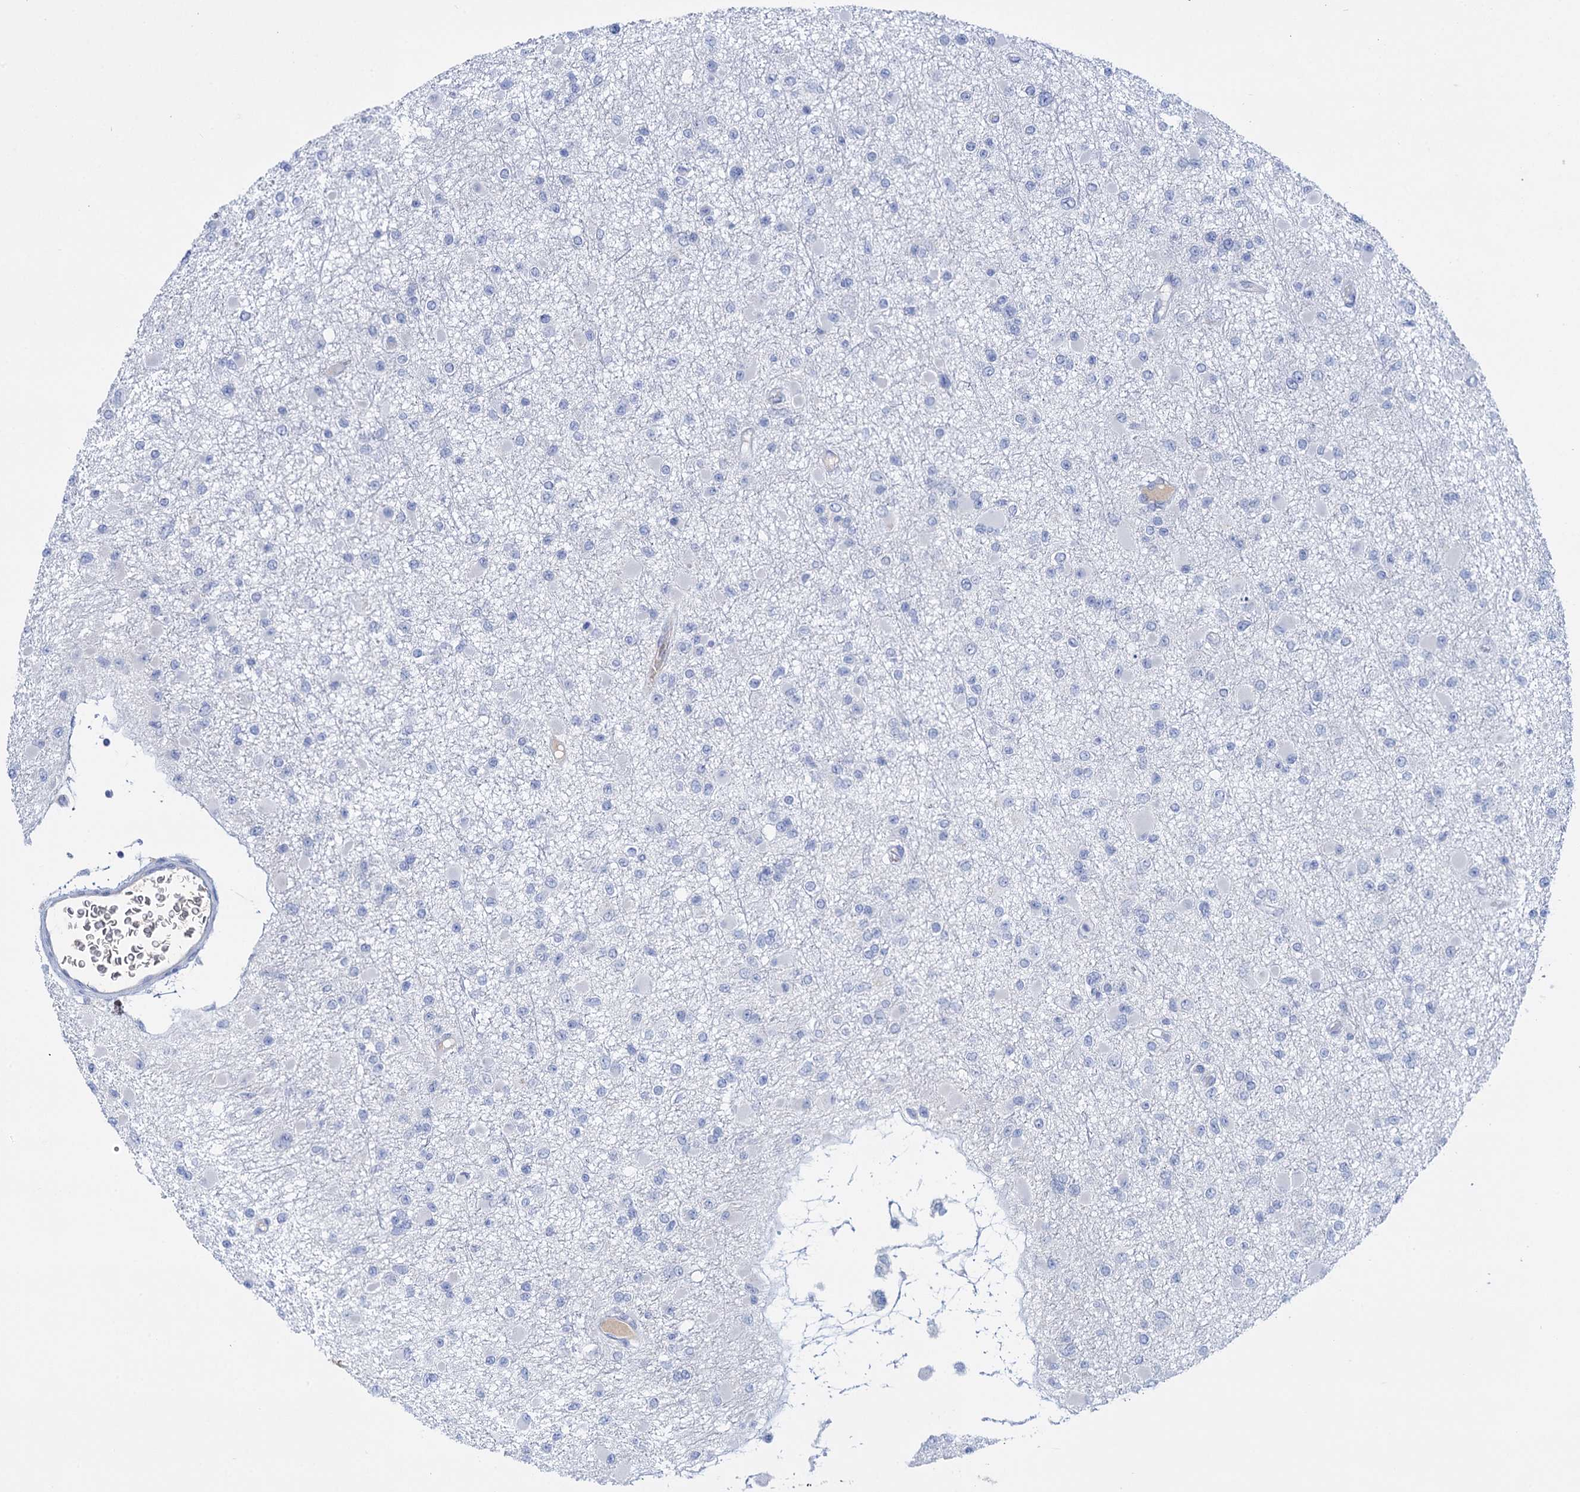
{"staining": {"intensity": "negative", "quantity": "none", "location": "none"}, "tissue": "glioma", "cell_type": "Tumor cells", "image_type": "cancer", "snomed": [{"axis": "morphology", "description": "Glioma, malignant, Low grade"}, {"axis": "topography", "description": "Brain"}], "caption": "An image of malignant glioma (low-grade) stained for a protein exhibits no brown staining in tumor cells.", "gene": "FBXW12", "patient": {"sex": "female", "age": 22}}